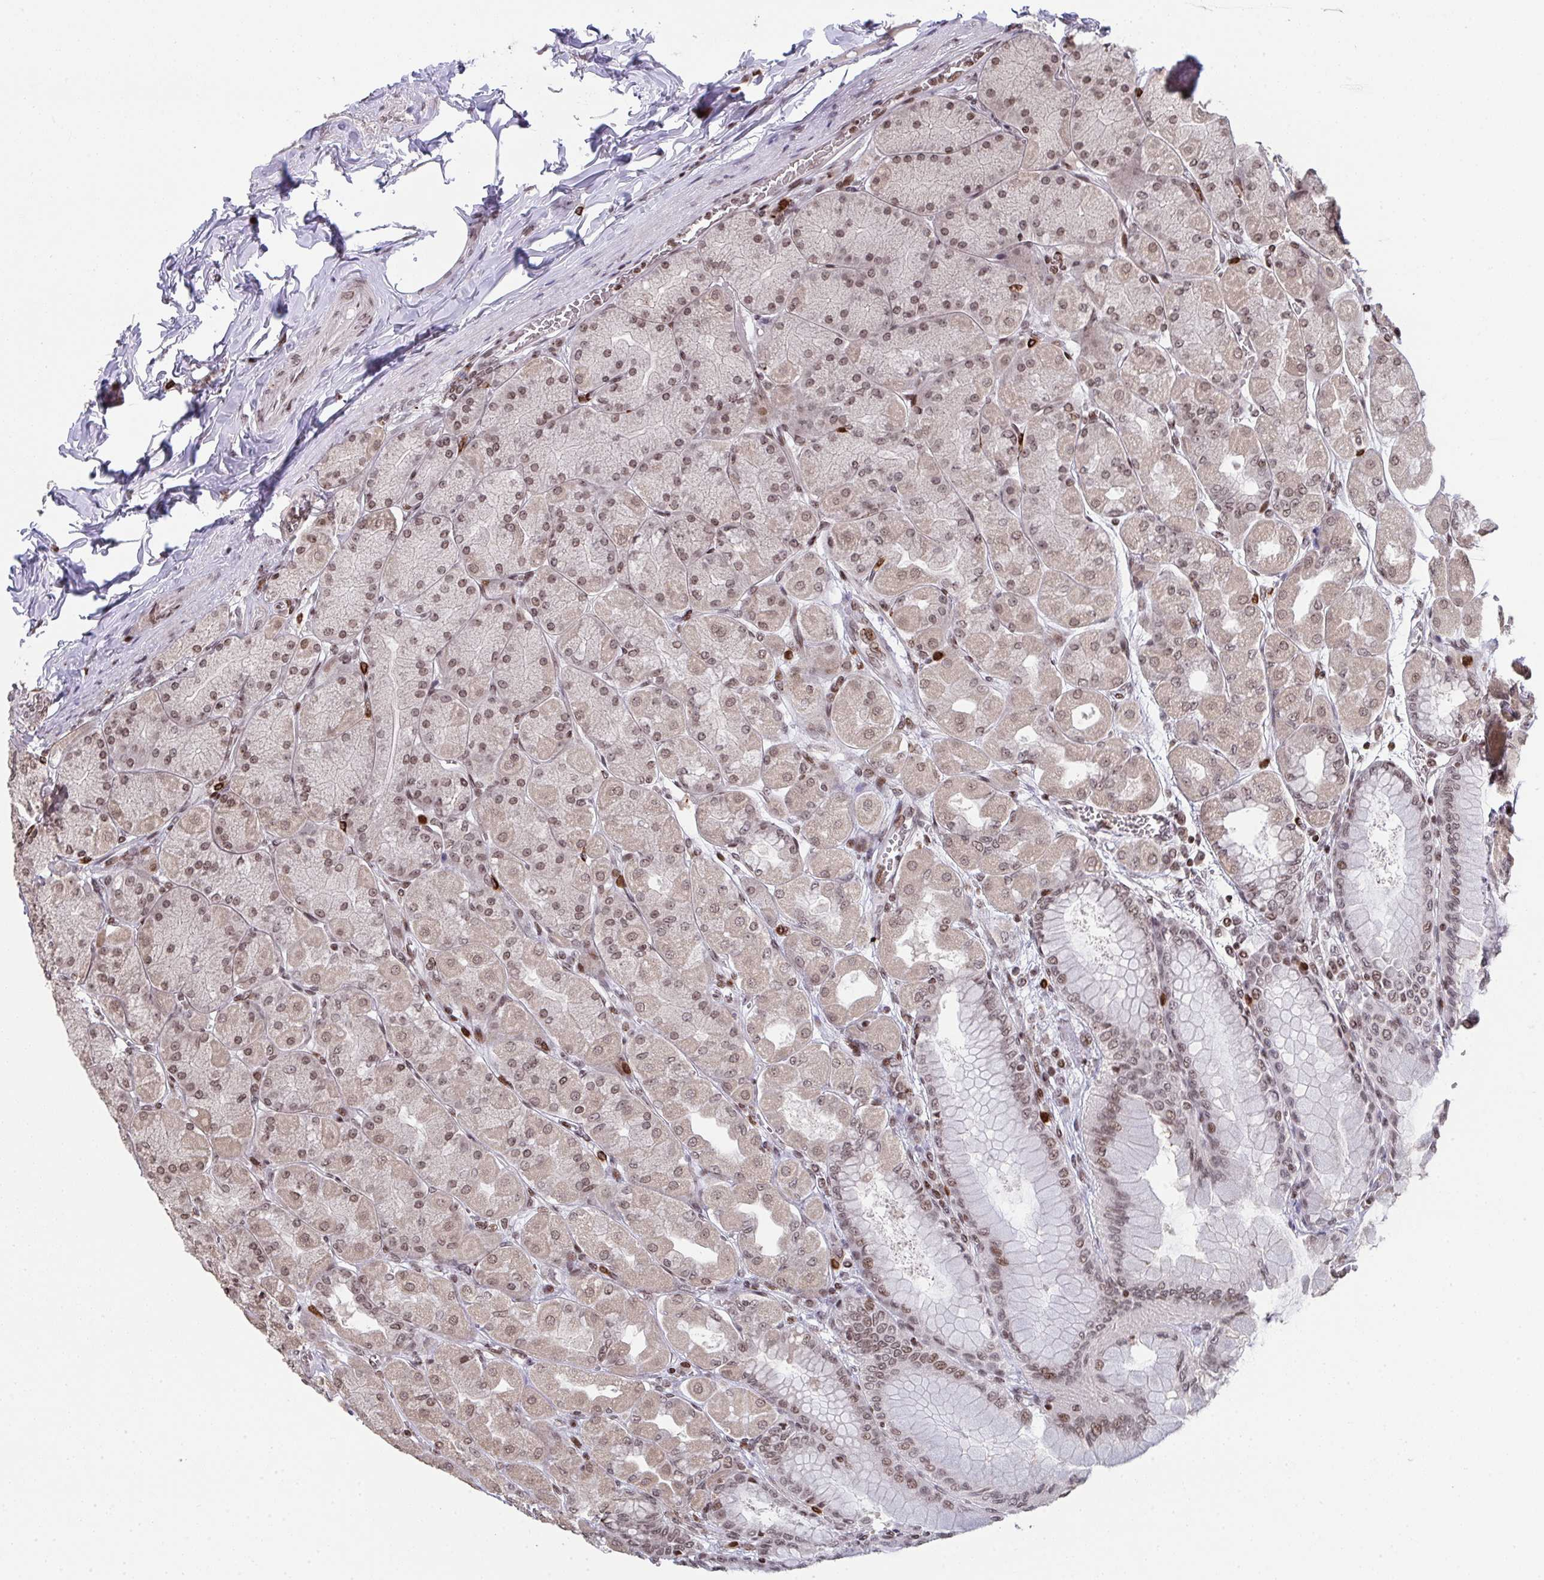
{"staining": {"intensity": "moderate", "quantity": ">75%", "location": "cytoplasmic/membranous,nuclear"}, "tissue": "stomach", "cell_type": "Glandular cells", "image_type": "normal", "snomed": [{"axis": "morphology", "description": "Normal tissue, NOS"}, {"axis": "topography", "description": "Stomach, upper"}], "caption": "Immunohistochemical staining of unremarkable stomach demonstrates >75% levels of moderate cytoplasmic/membranous,nuclear protein positivity in approximately >75% of glandular cells.", "gene": "NIP7", "patient": {"sex": "female", "age": 56}}